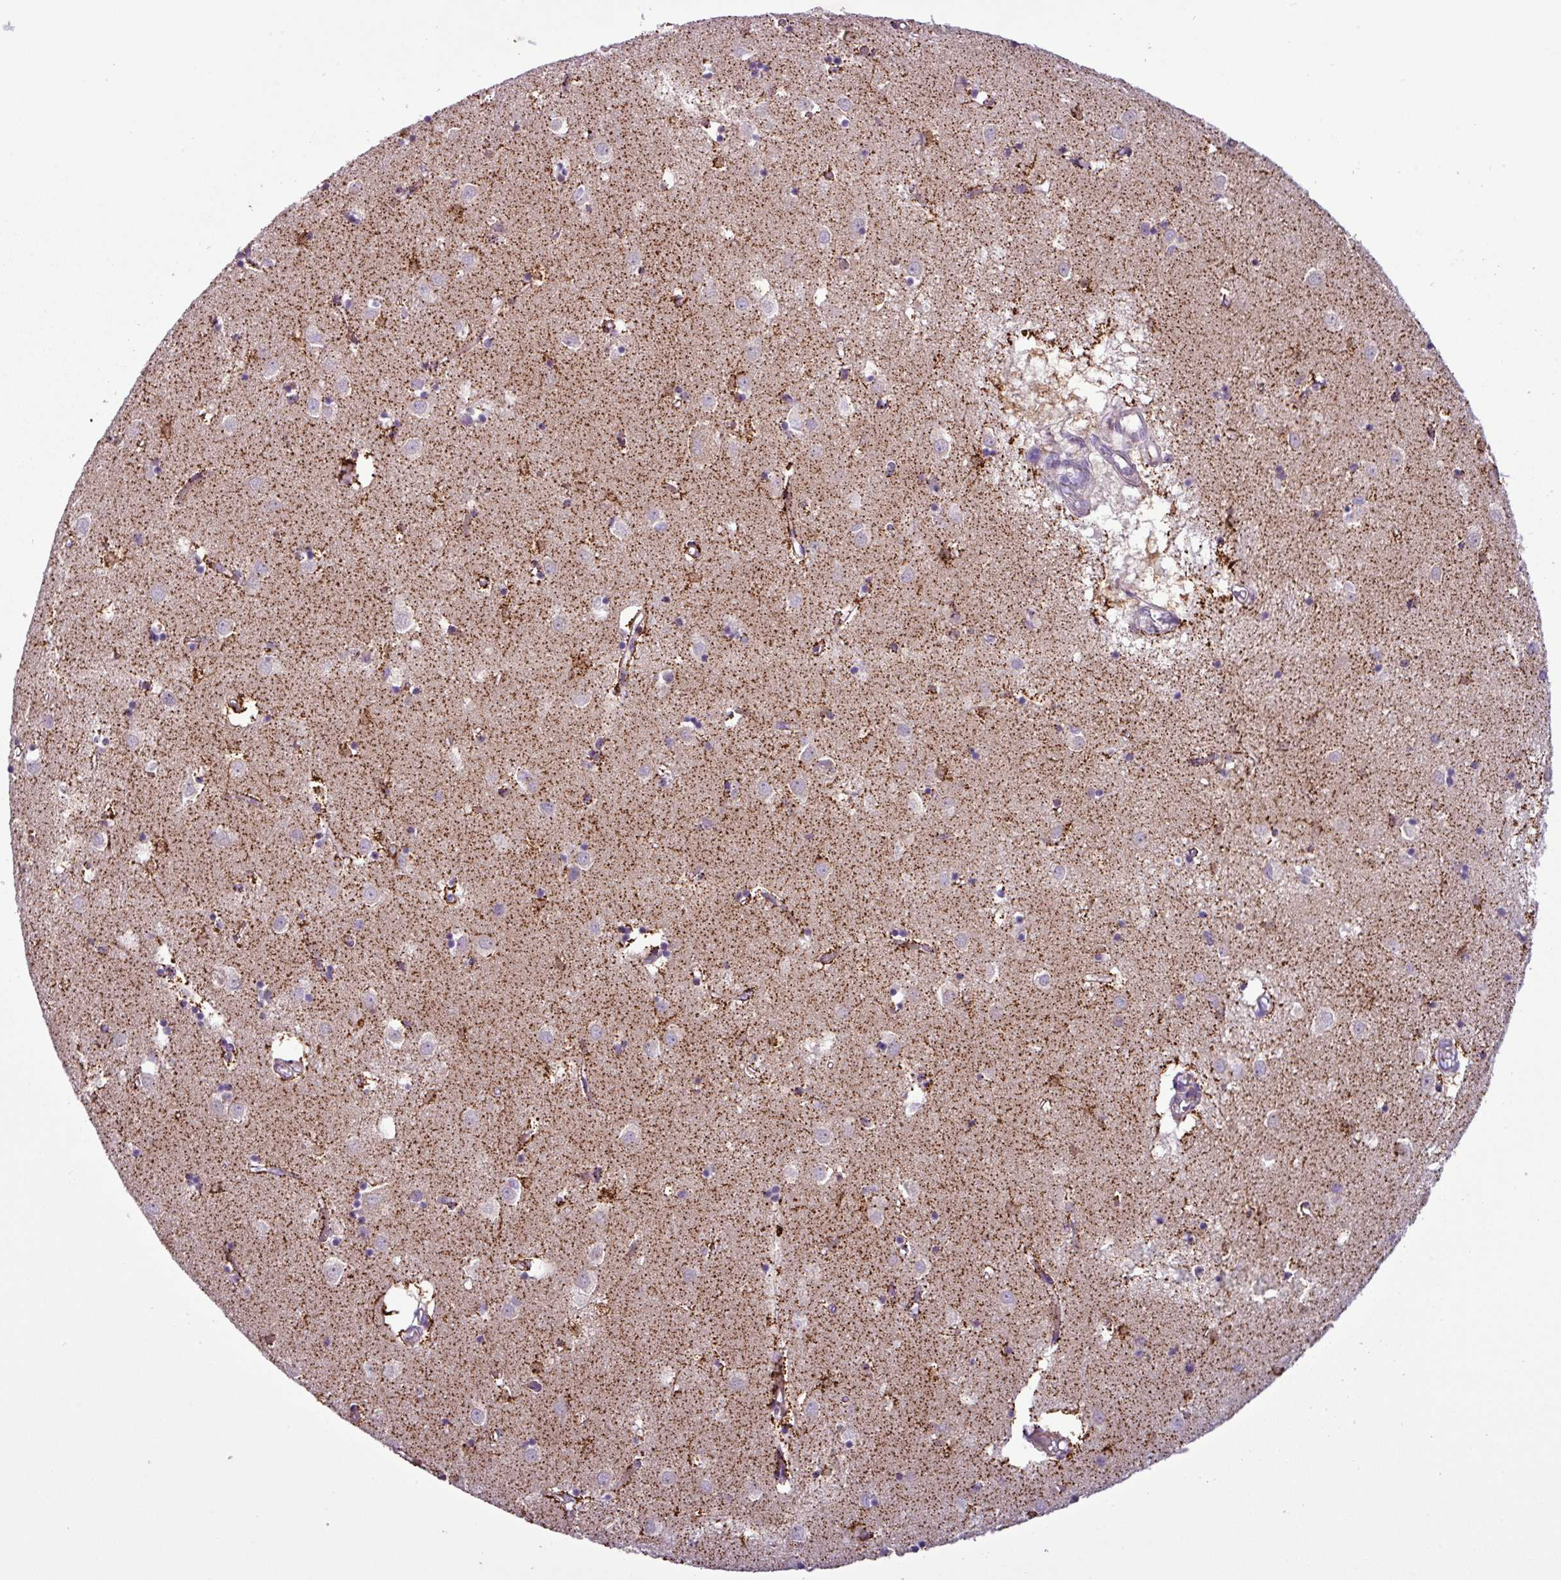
{"staining": {"intensity": "weak", "quantity": "25%-75%", "location": "cytoplasmic/membranous"}, "tissue": "caudate", "cell_type": "Glial cells", "image_type": "normal", "snomed": [{"axis": "morphology", "description": "Normal tissue, NOS"}, {"axis": "topography", "description": "Lateral ventricle wall"}], "caption": "Protein staining of unremarkable caudate exhibits weak cytoplasmic/membranous expression in approximately 25%-75% of glial cells.", "gene": "ZNF667", "patient": {"sex": "male", "age": 70}}